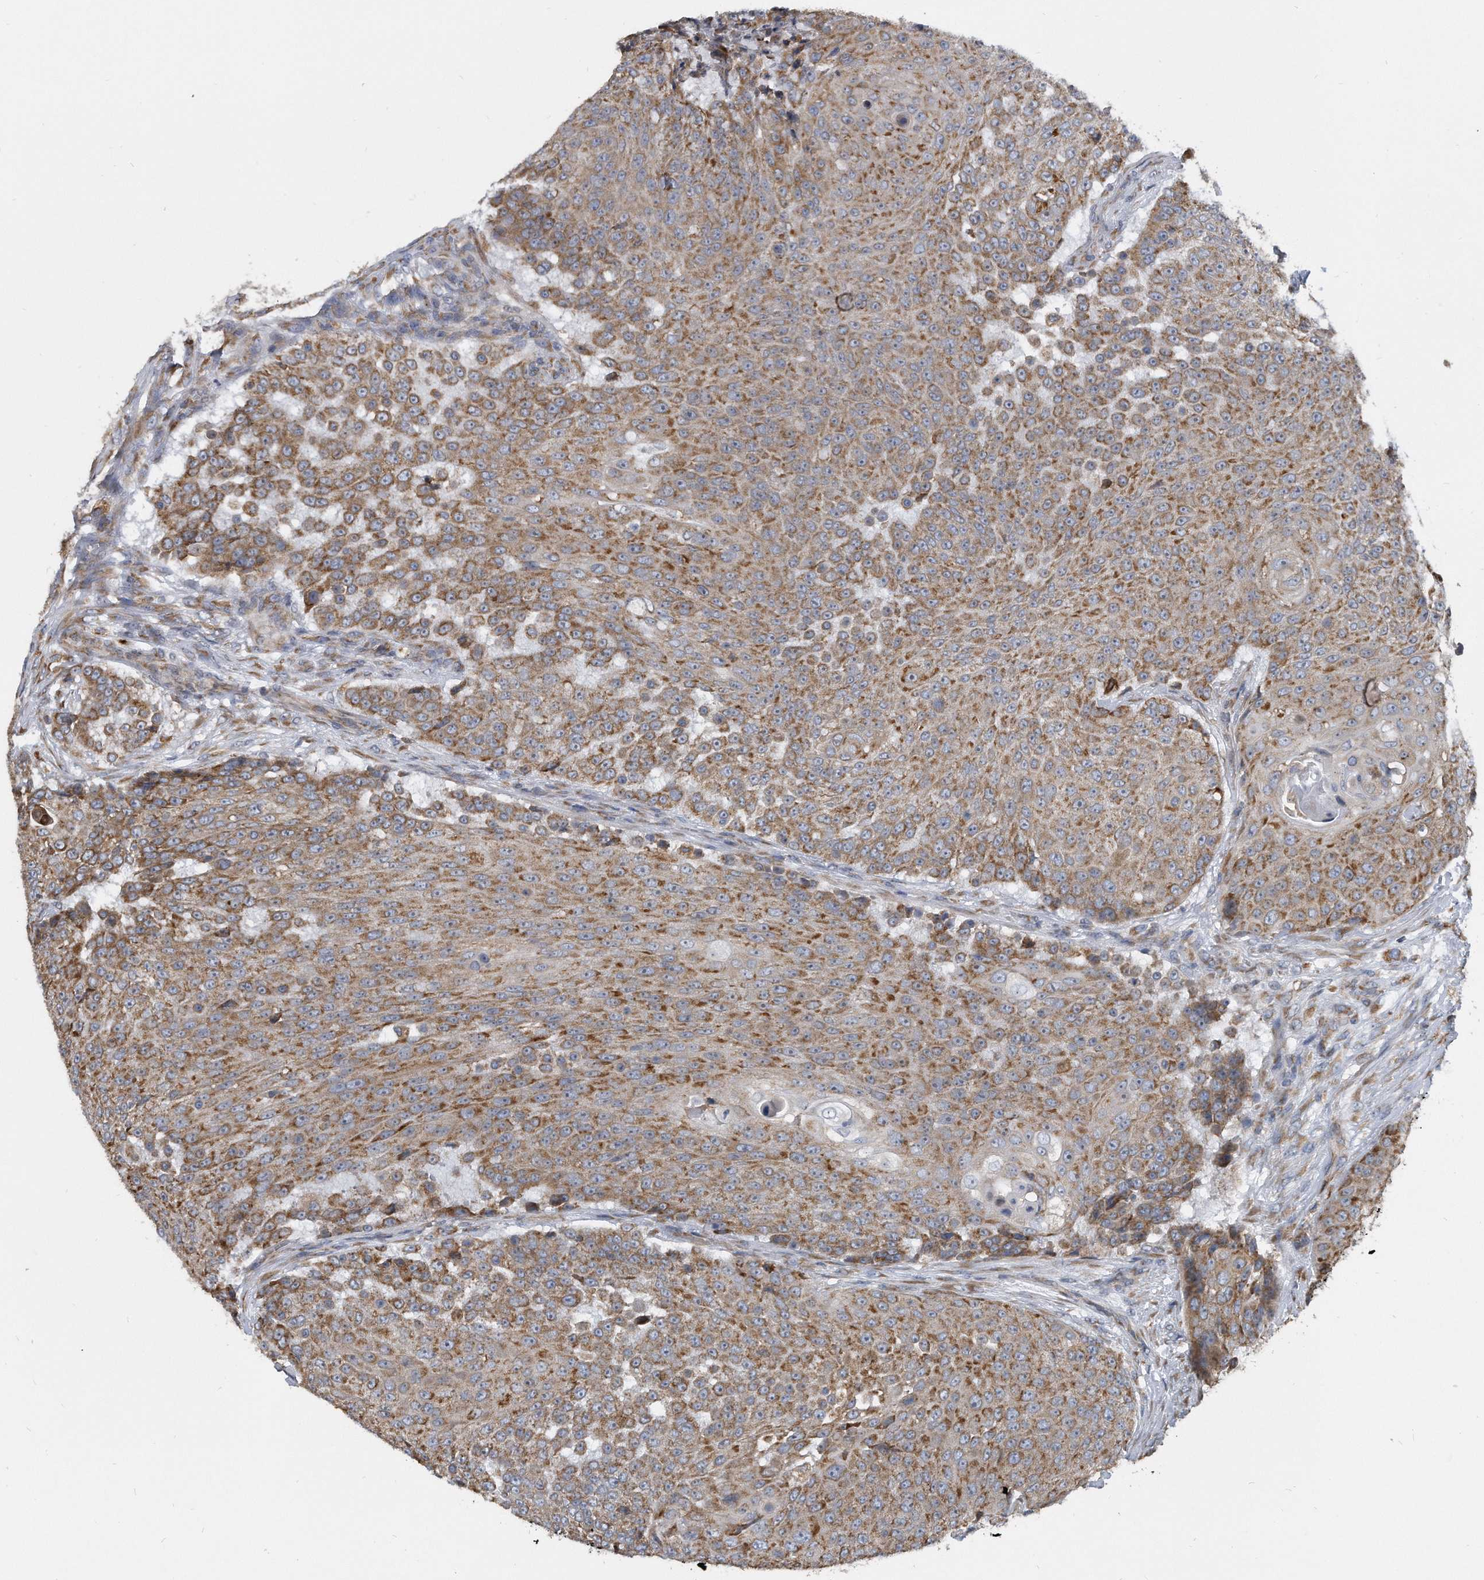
{"staining": {"intensity": "moderate", "quantity": ">75%", "location": "cytoplasmic/membranous"}, "tissue": "urothelial cancer", "cell_type": "Tumor cells", "image_type": "cancer", "snomed": [{"axis": "morphology", "description": "Urothelial carcinoma, High grade"}, {"axis": "topography", "description": "Urinary bladder"}], "caption": "This is a photomicrograph of IHC staining of high-grade urothelial carcinoma, which shows moderate positivity in the cytoplasmic/membranous of tumor cells.", "gene": "CCDC47", "patient": {"sex": "female", "age": 63}}